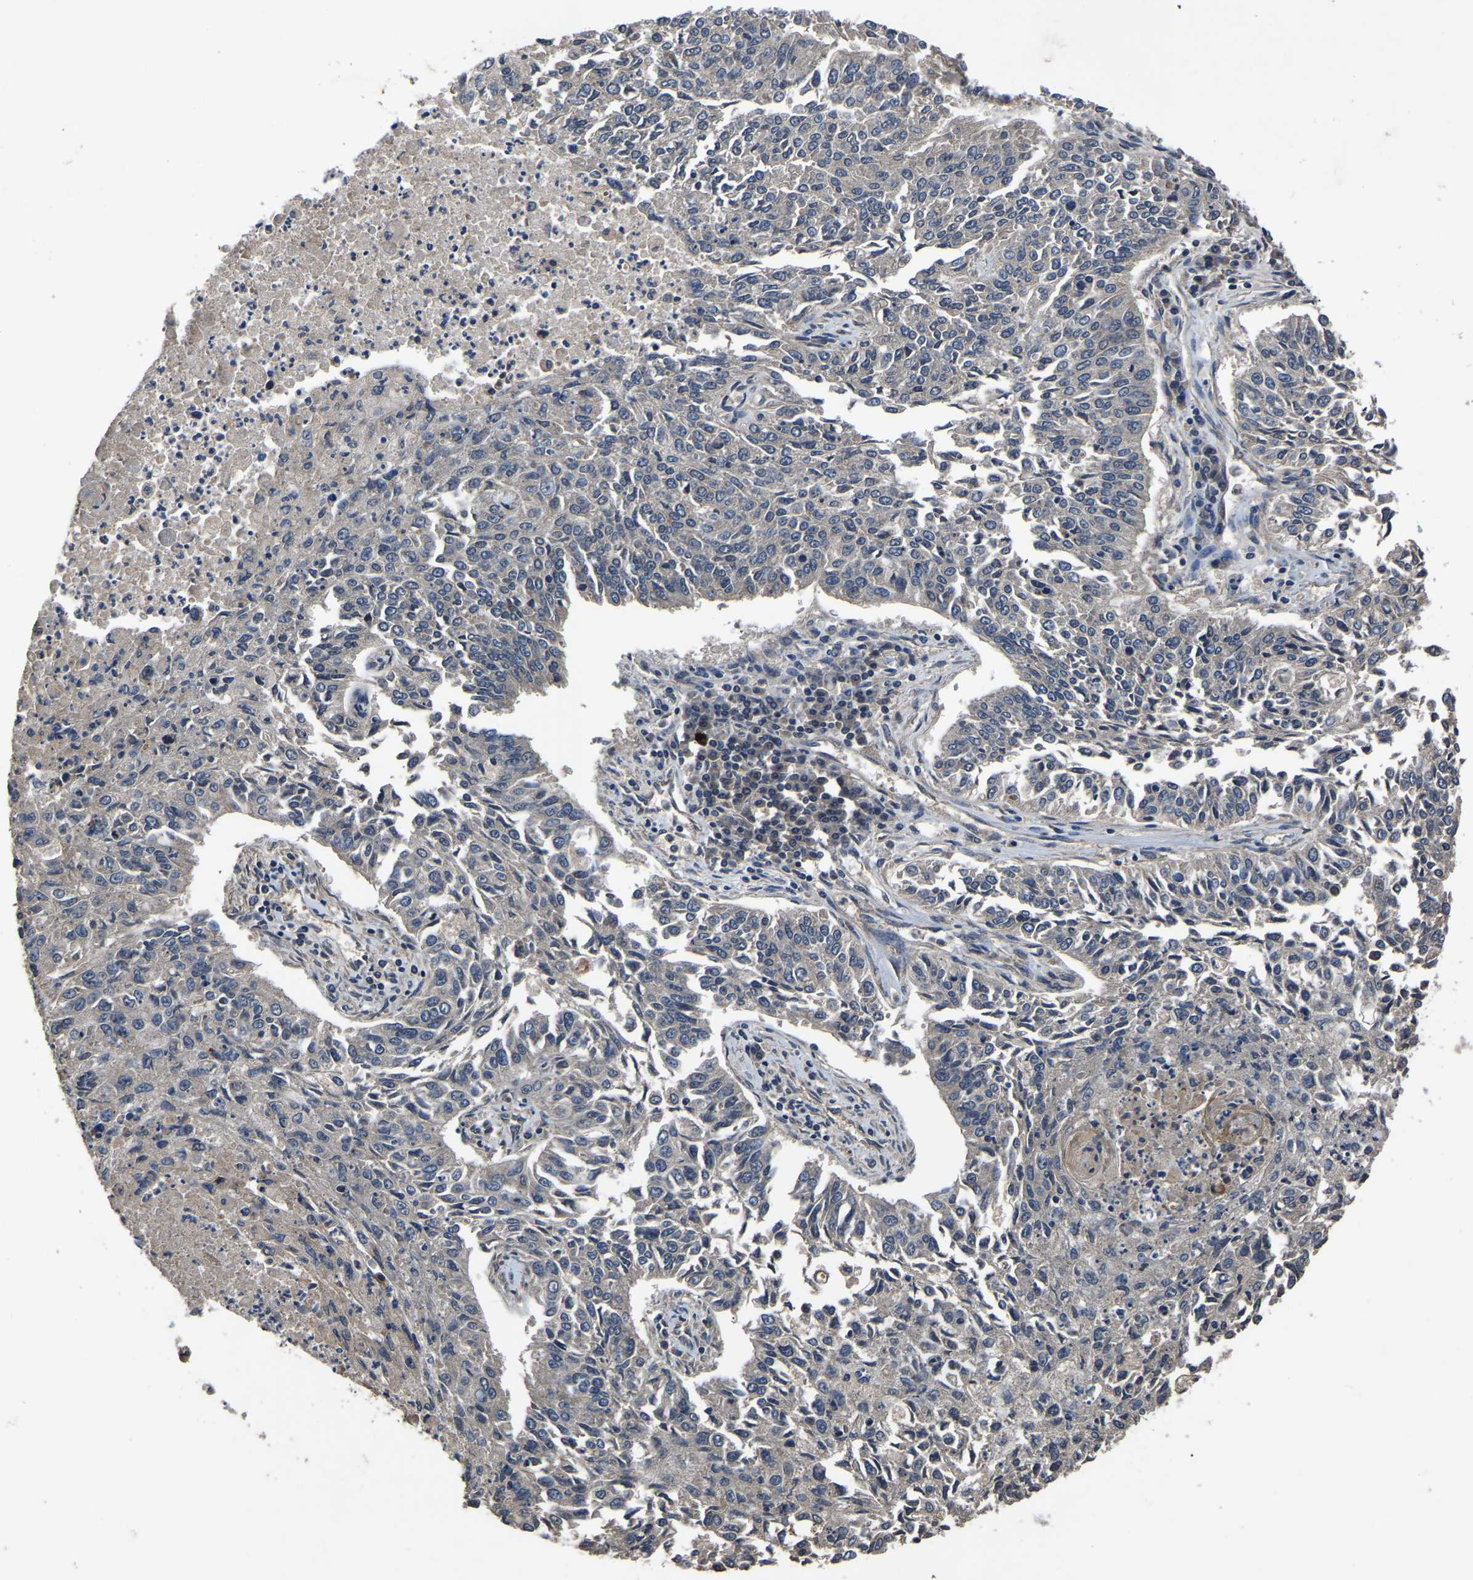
{"staining": {"intensity": "weak", "quantity": "<25%", "location": "cytoplasmic/membranous"}, "tissue": "lung cancer", "cell_type": "Tumor cells", "image_type": "cancer", "snomed": [{"axis": "morphology", "description": "Normal tissue, NOS"}, {"axis": "morphology", "description": "Squamous cell carcinoma, NOS"}, {"axis": "topography", "description": "Cartilage tissue"}, {"axis": "topography", "description": "Bronchus"}, {"axis": "topography", "description": "Lung"}], "caption": "Immunohistochemistry (IHC) of human lung squamous cell carcinoma displays no staining in tumor cells. (DAB (3,3'-diaminobenzidine) immunohistochemistry visualized using brightfield microscopy, high magnification).", "gene": "CRYZL1", "patient": {"sex": "female", "age": 49}}